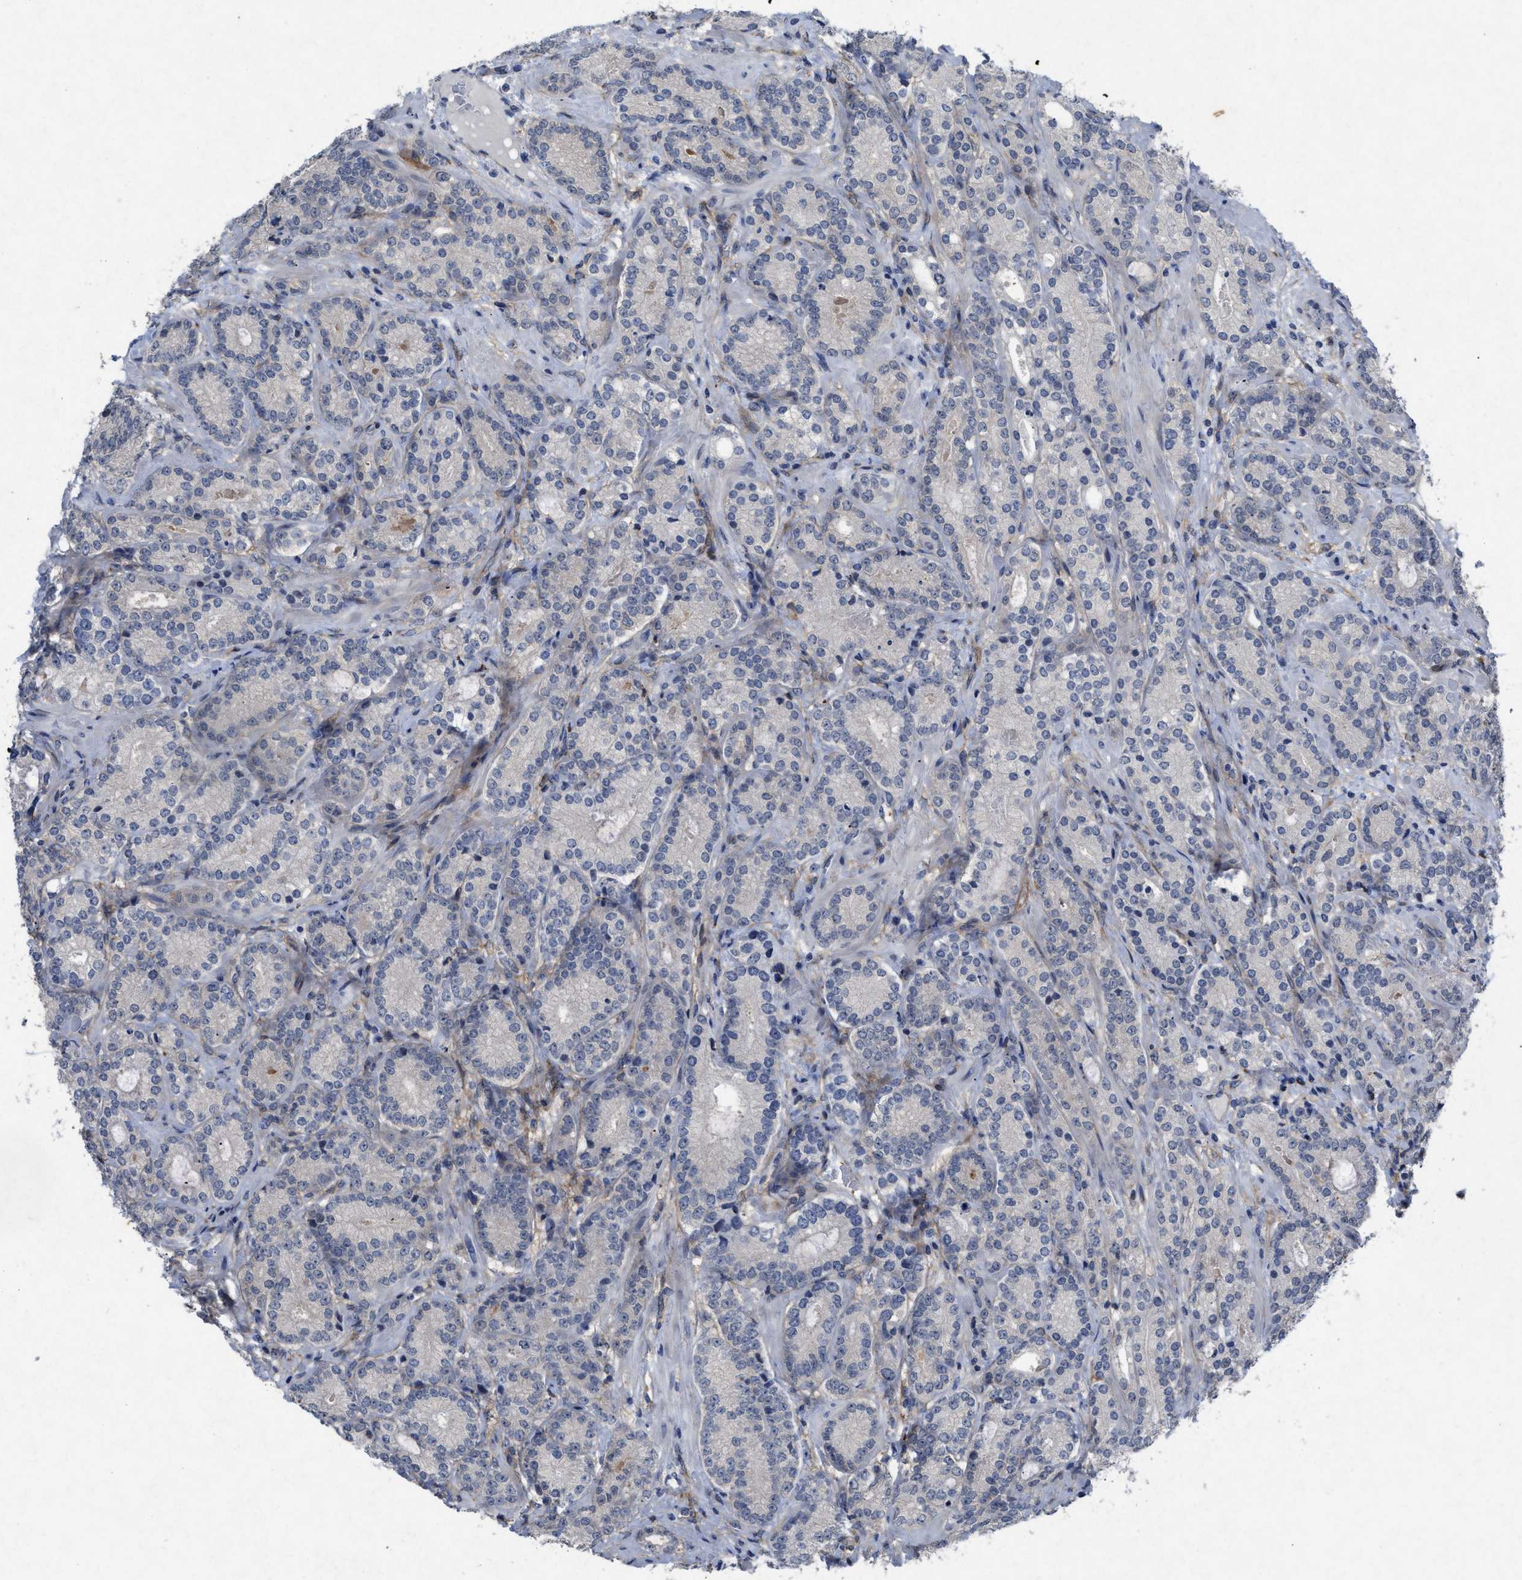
{"staining": {"intensity": "negative", "quantity": "none", "location": "none"}, "tissue": "prostate cancer", "cell_type": "Tumor cells", "image_type": "cancer", "snomed": [{"axis": "morphology", "description": "Adenocarcinoma, High grade"}, {"axis": "topography", "description": "Prostate"}], "caption": "Prostate adenocarcinoma (high-grade) was stained to show a protein in brown. There is no significant staining in tumor cells.", "gene": "PDGFRA", "patient": {"sex": "male", "age": 61}}